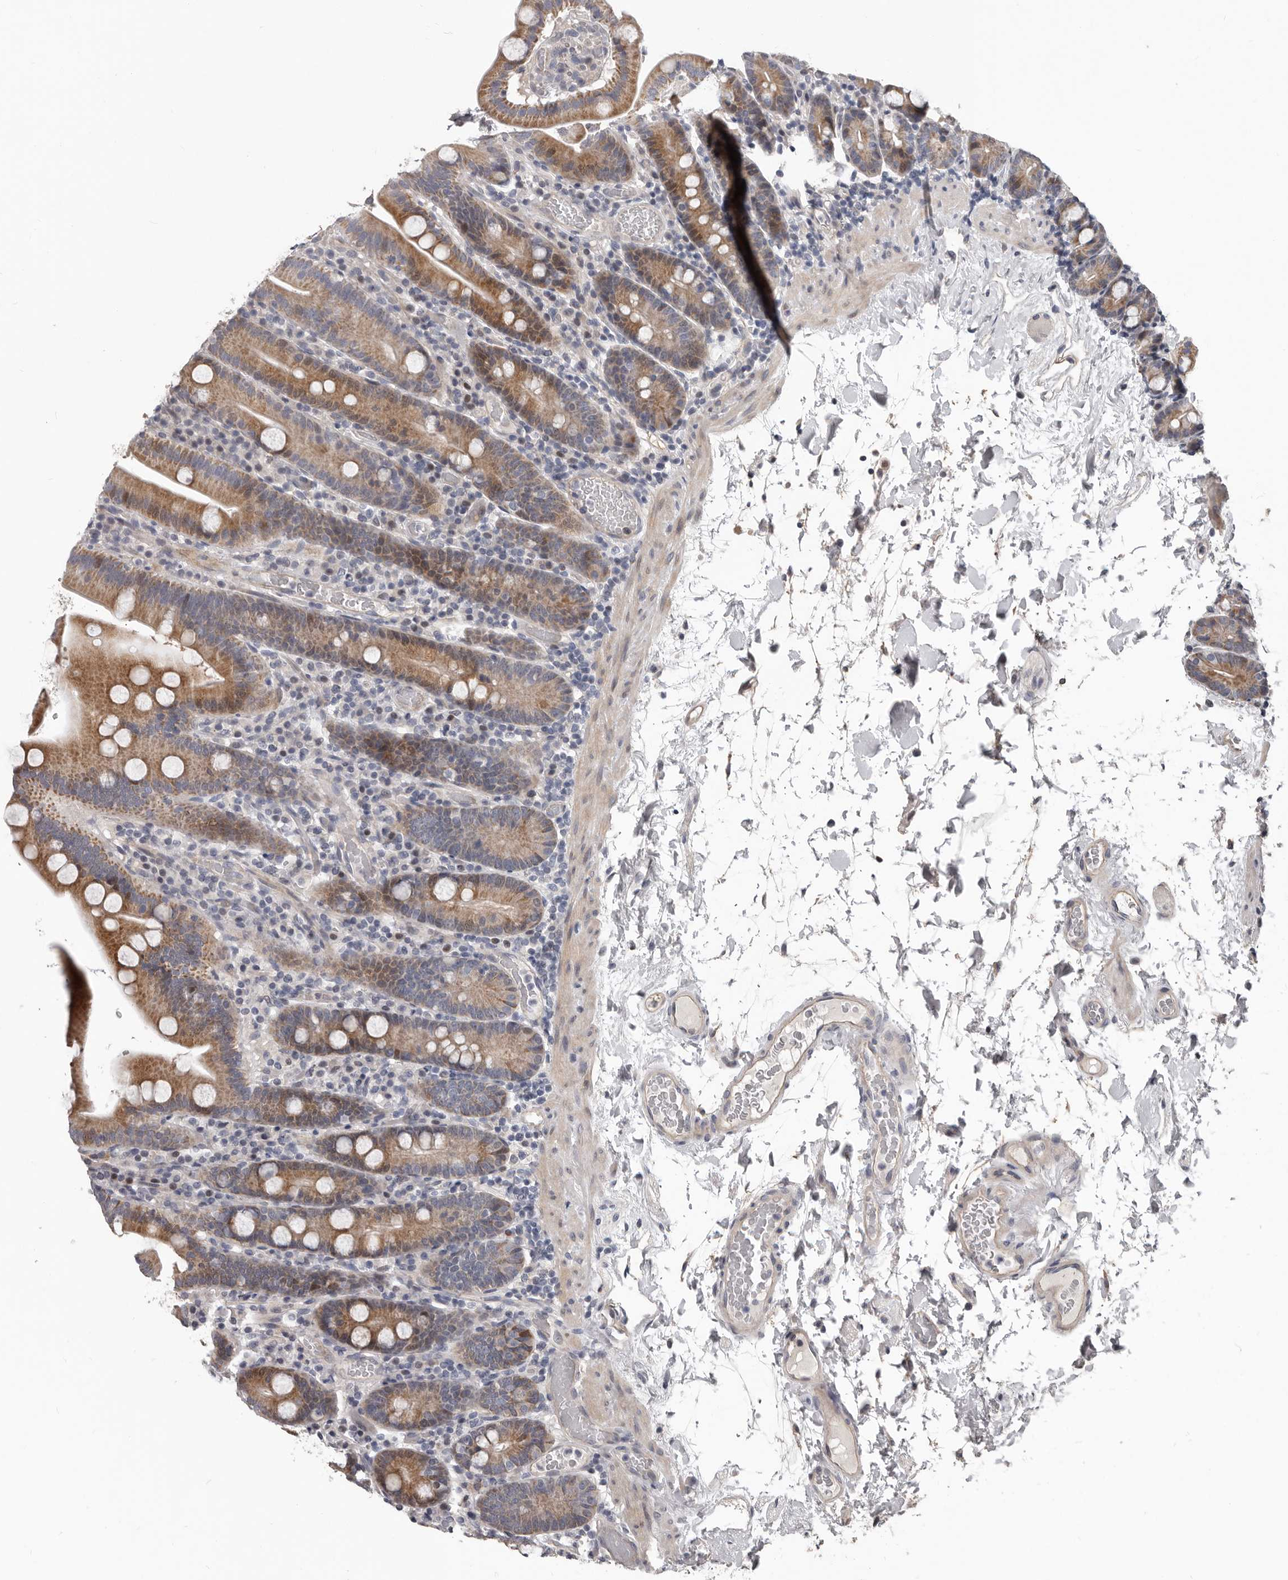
{"staining": {"intensity": "moderate", "quantity": ">75%", "location": "cytoplasmic/membranous"}, "tissue": "duodenum", "cell_type": "Glandular cells", "image_type": "normal", "snomed": [{"axis": "morphology", "description": "Normal tissue, NOS"}, {"axis": "topography", "description": "Duodenum"}], "caption": "Duodenum stained with IHC demonstrates moderate cytoplasmic/membranous positivity in approximately >75% of glandular cells.", "gene": "RNF217", "patient": {"sex": "male", "age": 55}}